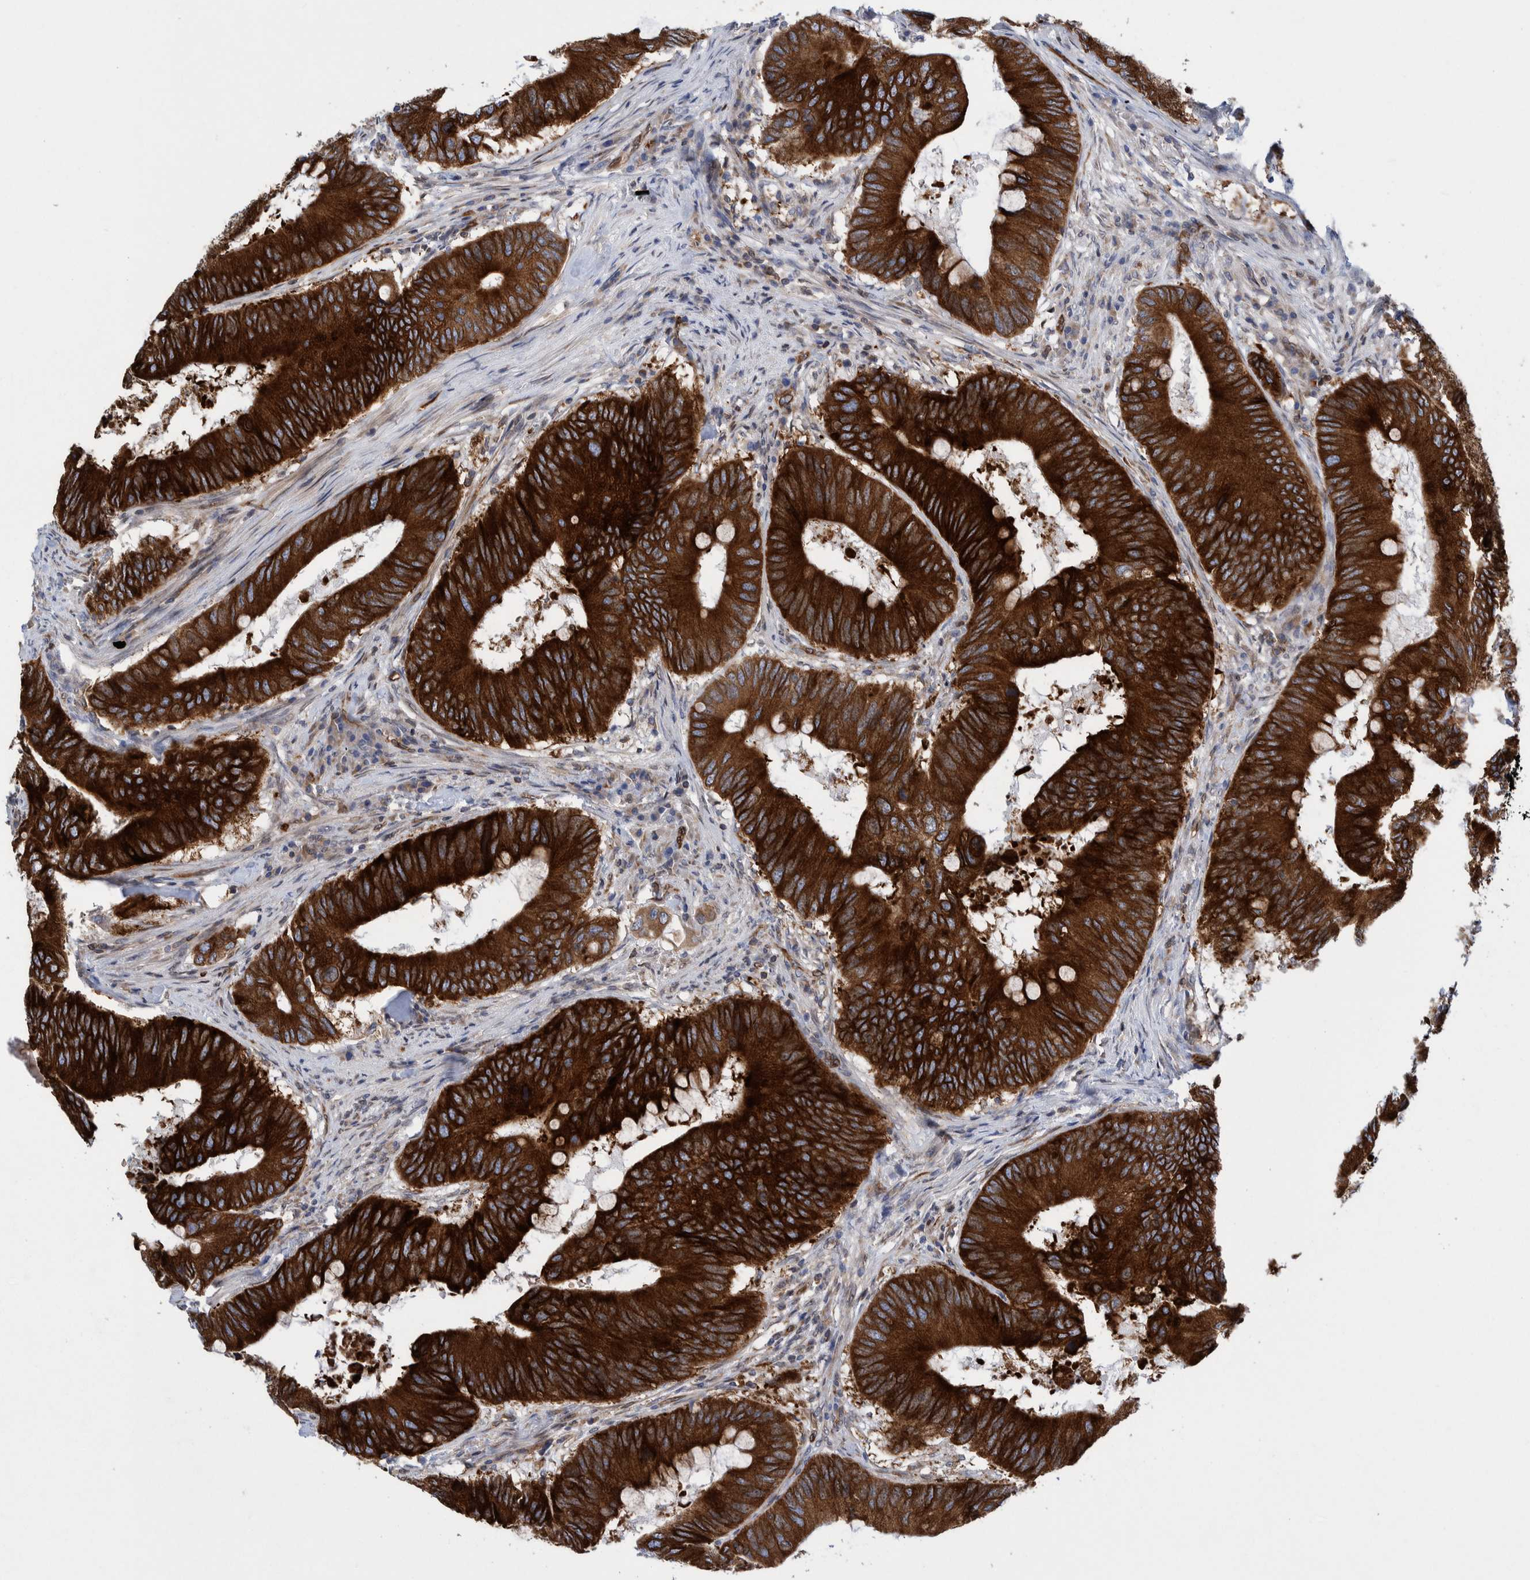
{"staining": {"intensity": "strong", "quantity": ">75%", "location": "cytoplasmic/membranous"}, "tissue": "colorectal cancer", "cell_type": "Tumor cells", "image_type": "cancer", "snomed": [{"axis": "morphology", "description": "Adenocarcinoma, NOS"}, {"axis": "topography", "description": "Colon"}], "caption": "Protein staining by immunohistochemistry demonstrates strong cytoplasmic/membranous expression in approximately >75% of tumor cells in colorectal cancer. Immunohistochemistry (ihc) stains the protein in brown and the nuclei are stained blue.", "gene": "THEM6", "patient": {"sex": "male", "age": 71}}